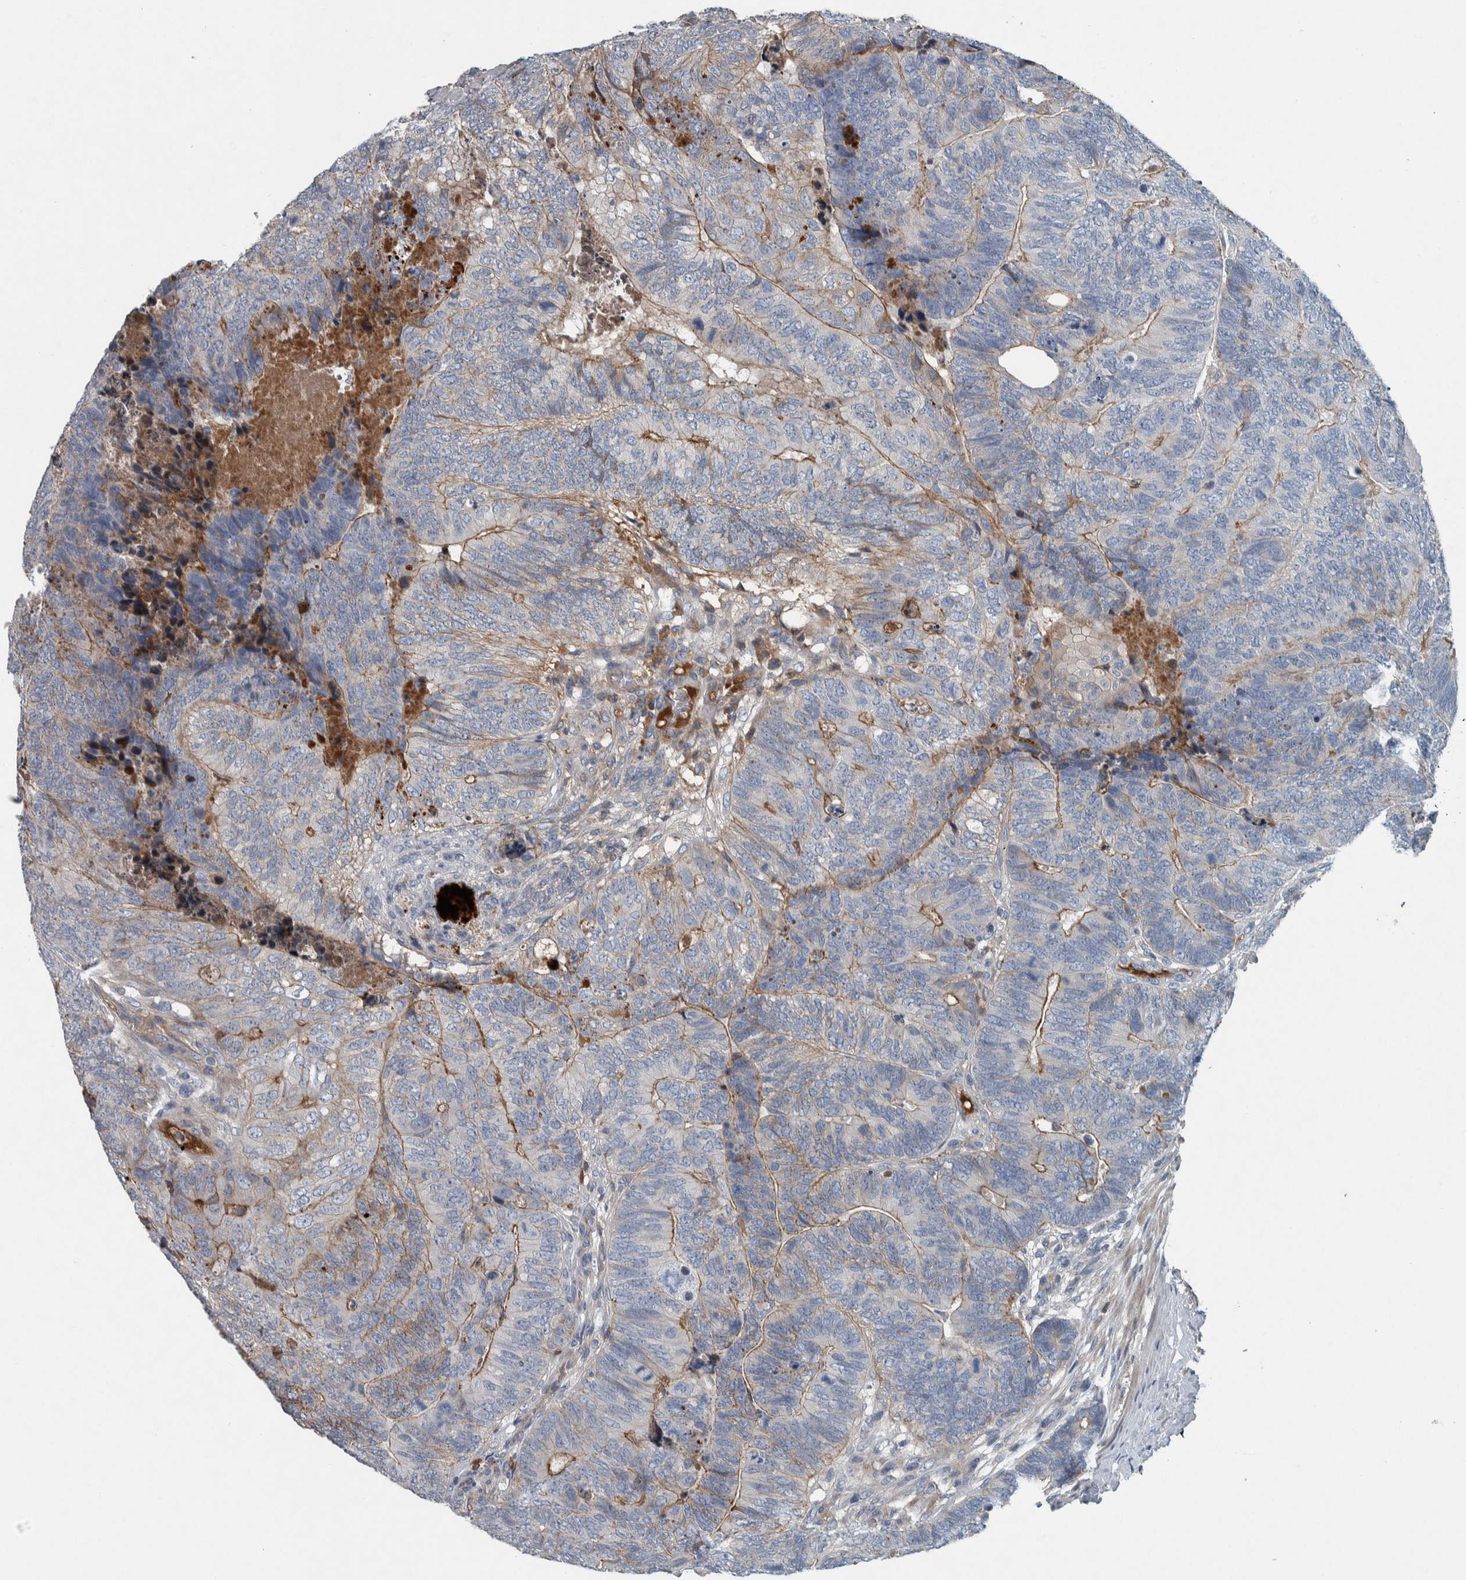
{"staining": {"intensity": "moderate", "quantity": "25%-75%", "location": "cytoplasmic/membranous"}, "tissue": "colorectal cancer", "cell_type": "Tumor cells", "image_type": "cancer", "snomed": [{"axis": "morphology", "description": "Adenocarcinoma, NOS"}, {"axis": "topography", "description": "Colon"}], "caption": "Protein expression analysis of human colorectal adenocarcinoma reveals moderate cytoplasmic/membranous positivity in about 25%-75% of tumor cells.", "gene": "SERPINC1", "patient": {"sex": "female", "age": 67}}